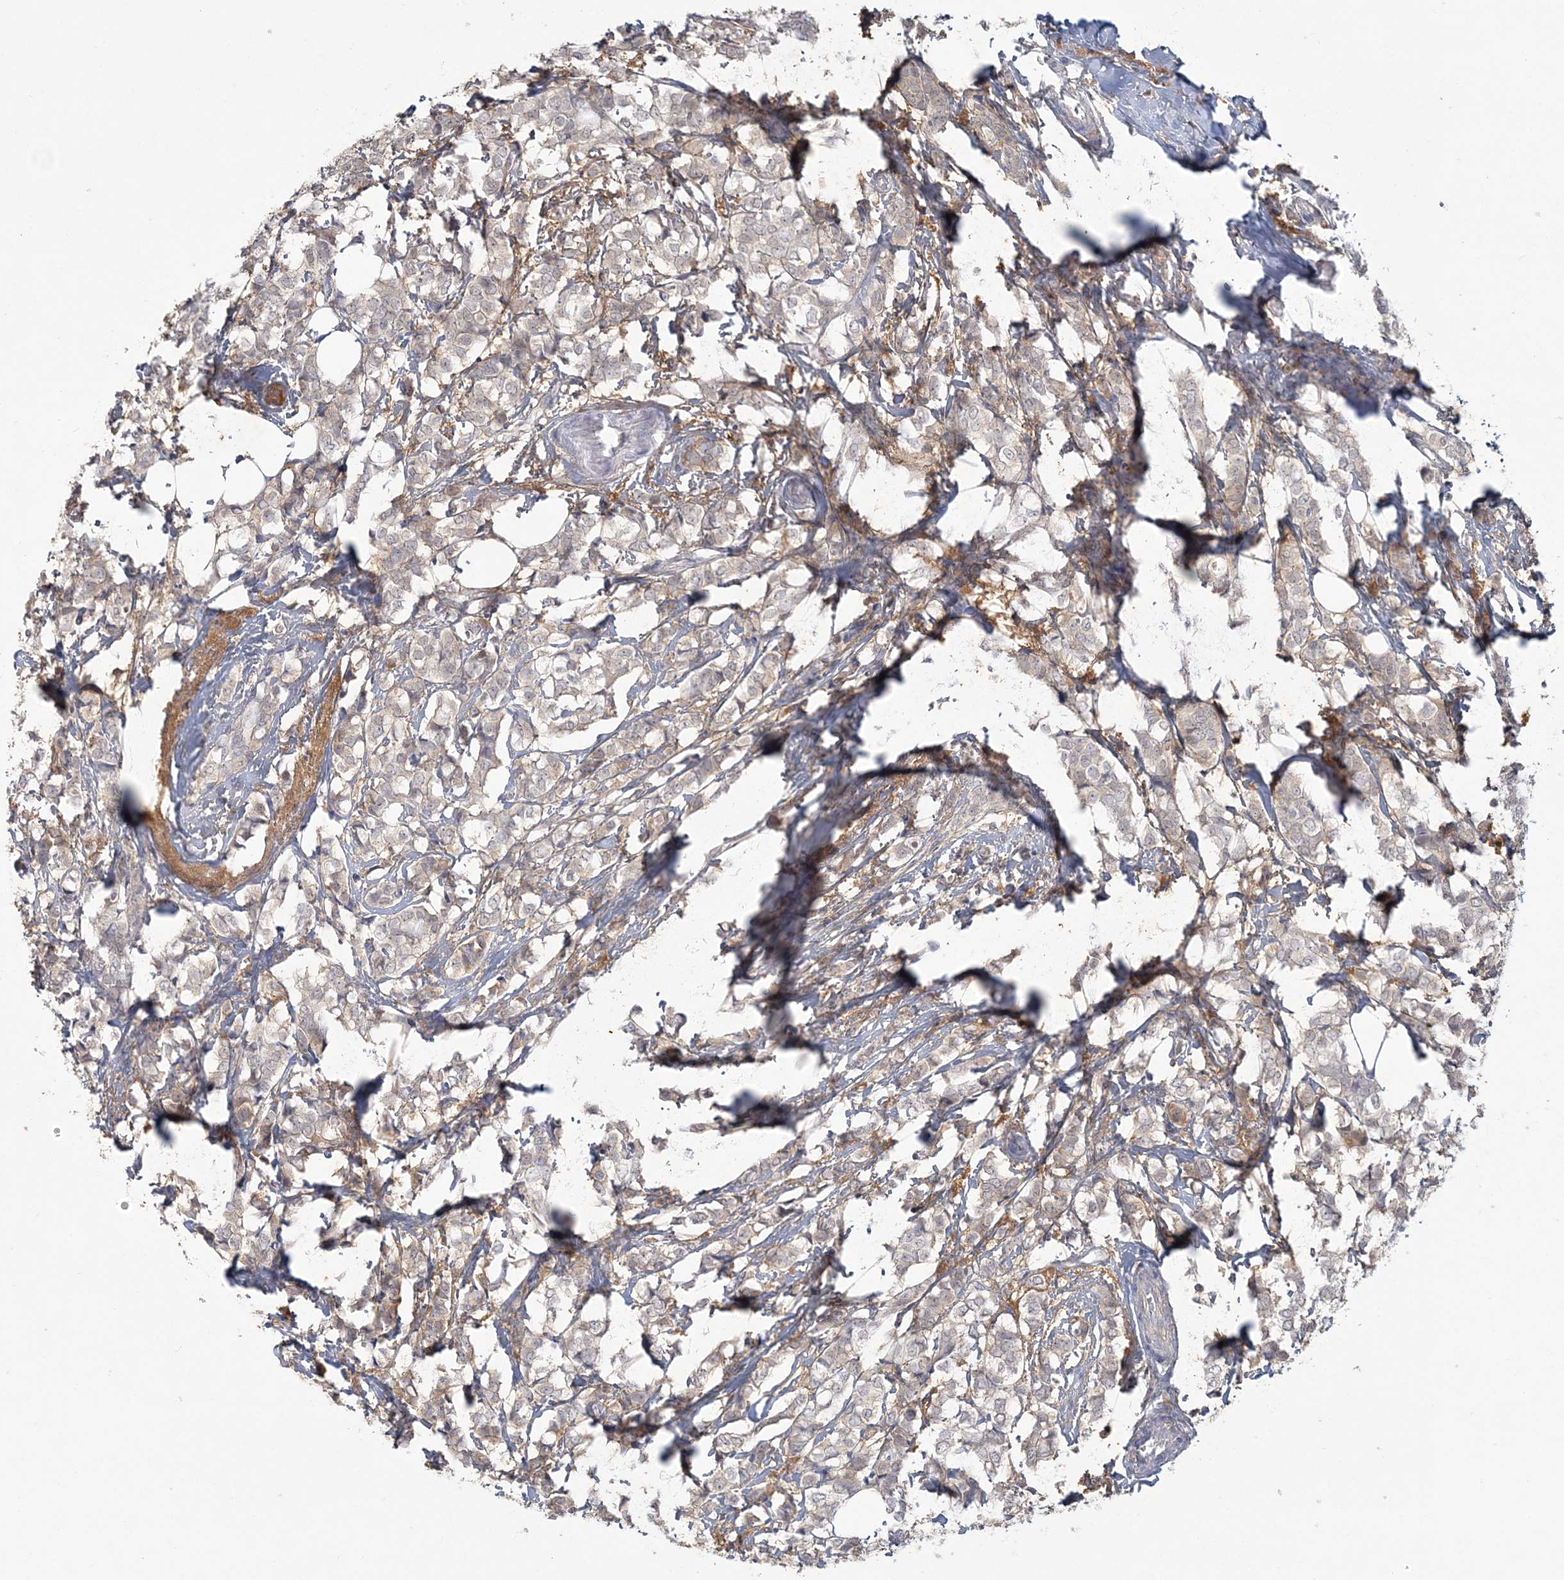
{"staining": {"intensity": "weak", "quantity": "<25%", "location": "cytoplasmic/membranous"}, "tissue": "breast cancer", "cell_type": "Tumor cells", "image_type": "cancer", "snomed": [{"axis": "morphology", "description": "Lobular carcinoma"}, {"axis": "topography", "description": "Breast"}], "caption": "A micrograph of human breast cancer (lobular carcinoma) is negative for staining in tumor cells.", "gene": "ANKS1A", "patient": {"sex": "female", "age": 60}}